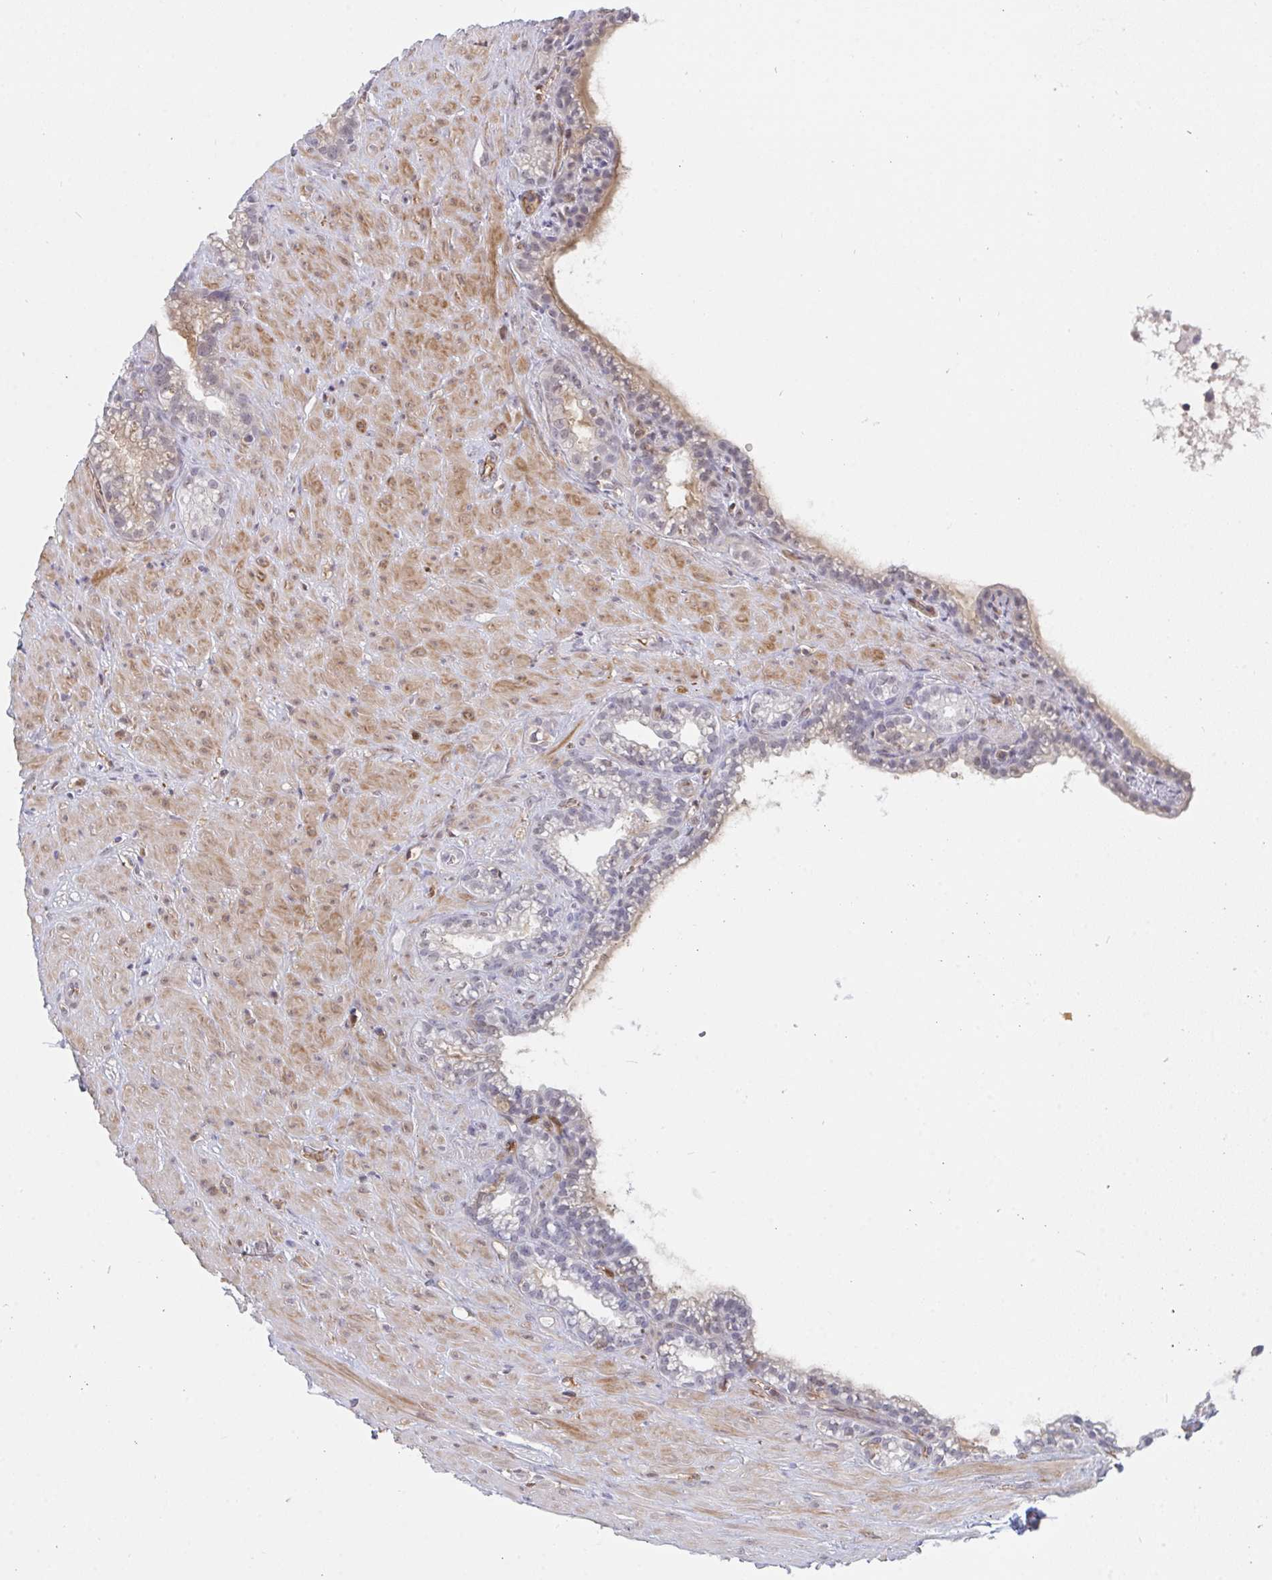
{"staining": {"intensity": "weak", "quantity": "<25%", "location": "cytoplasmic/membranous"}, "tissue": "seminal vesicle", "cell_type": "Glandular cells", "image_type": "normal", "snomed": [{"axis": "morphology", "description": "Normal tissue, NOS"}, {"axis": "topography", "description": "Seminal veicle"}], "caption": "An image of seminal vesicle stained for a protein shows no brown staining in glandular cells. Nuclei are stained in blue.", "gene": "DSCAML1", "patient": {"sex": "male", "age": 76}}